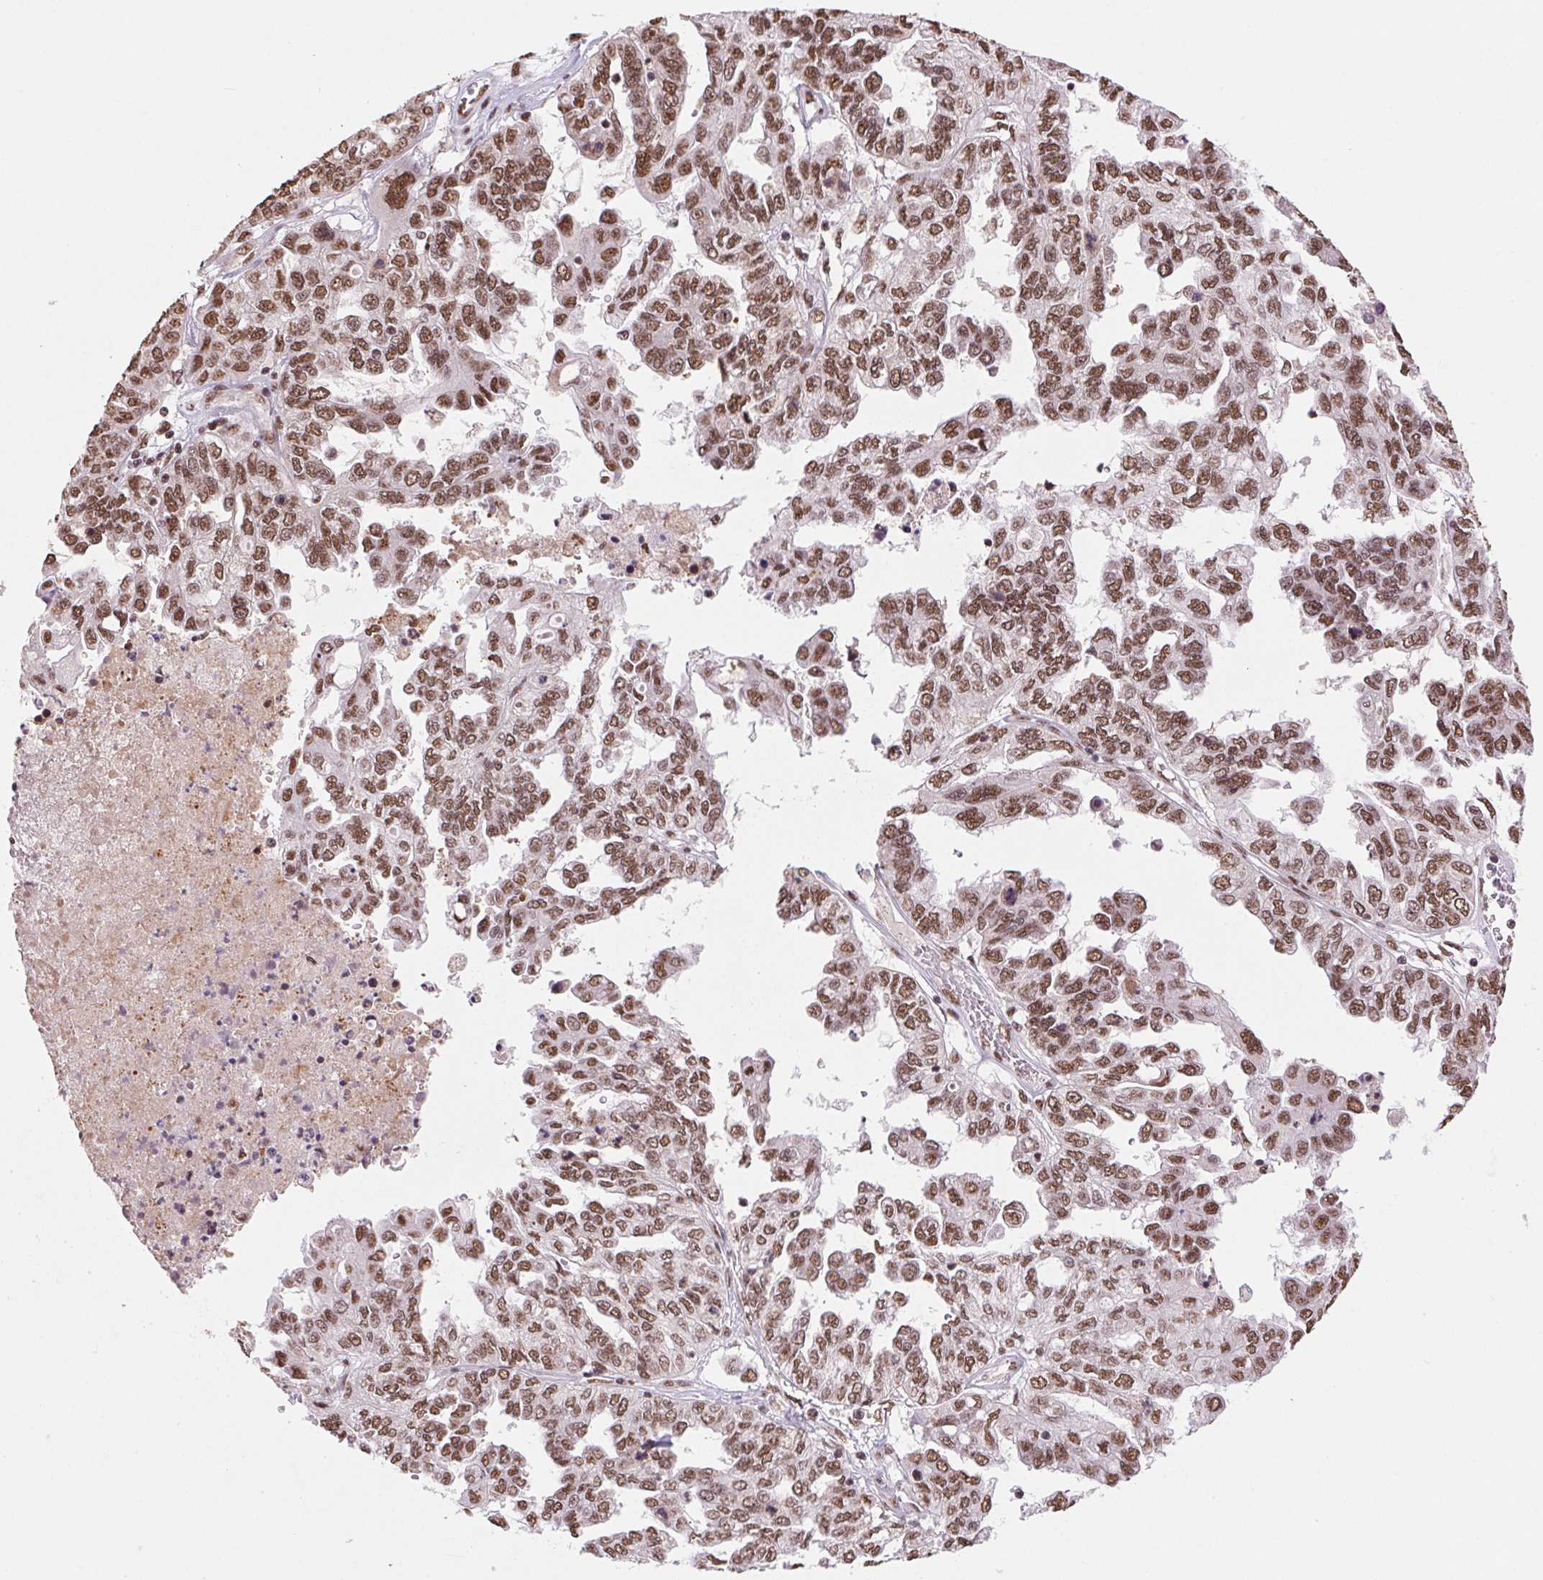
{"staining": {"intensity": "moderate", "quantity": ">75%", "location": "nuclear"}, "tissue": "ovarian cancer", "cell_type": "Tumor cells", "image_type": "cancer", "snomed": [{"axis": "morphology", "description": "Cystadenocarcinoma, serous, NOS"}, {"axis": "topography", "description": "Ovary"}], "caption": "The micrograph shows immunohistochemical staining of ovarian serous cystadenocarcinoma. There is moderate nuclear positivity is appreciated in about >75% of tumor cells.", "gene": "SNRPG", "patient": {"sex": "female", "age": 53}}